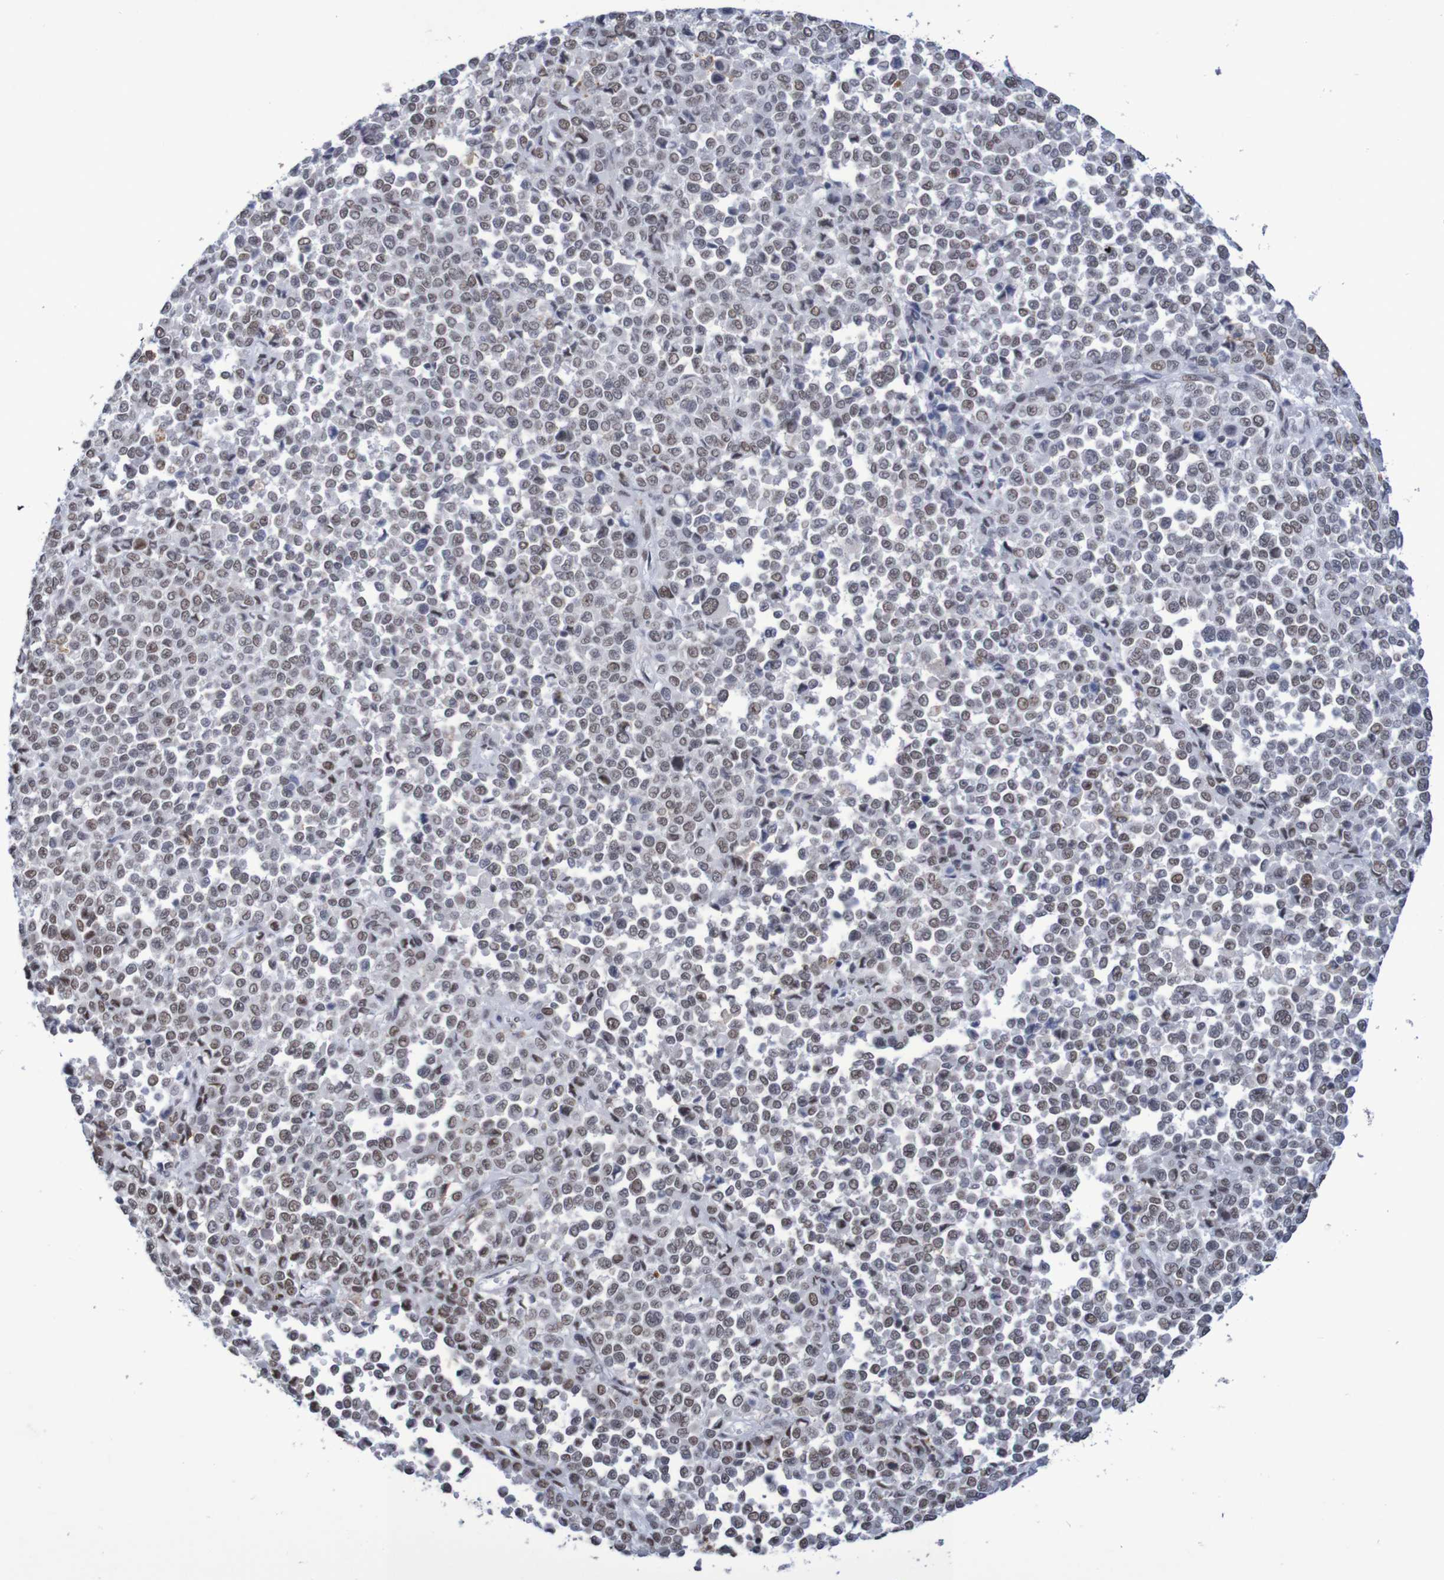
{"staining": {"intensity": "weak", "quantity": "25%-75%", "location": "nuclear"}, "tissue": "melanoma", "cell_type": "Tumor cells", "image_type": "cancer", "snomed": [{"axis": "morphology", "description": "Malignant melanoma, Metastatic site"}, {"axis": "topography", "description": "Pancreas"}], "caption": "Immunohistochemistry photomicrograph of neoplastic tissue: human melanoma stained using IHC displays low levels of weak protein expression localized specifically in the nuclear of tumor cells, appearing as a nuclear brown color.", "gene": "MRTFB", "patient": {"sex": "female", "age": 30}}